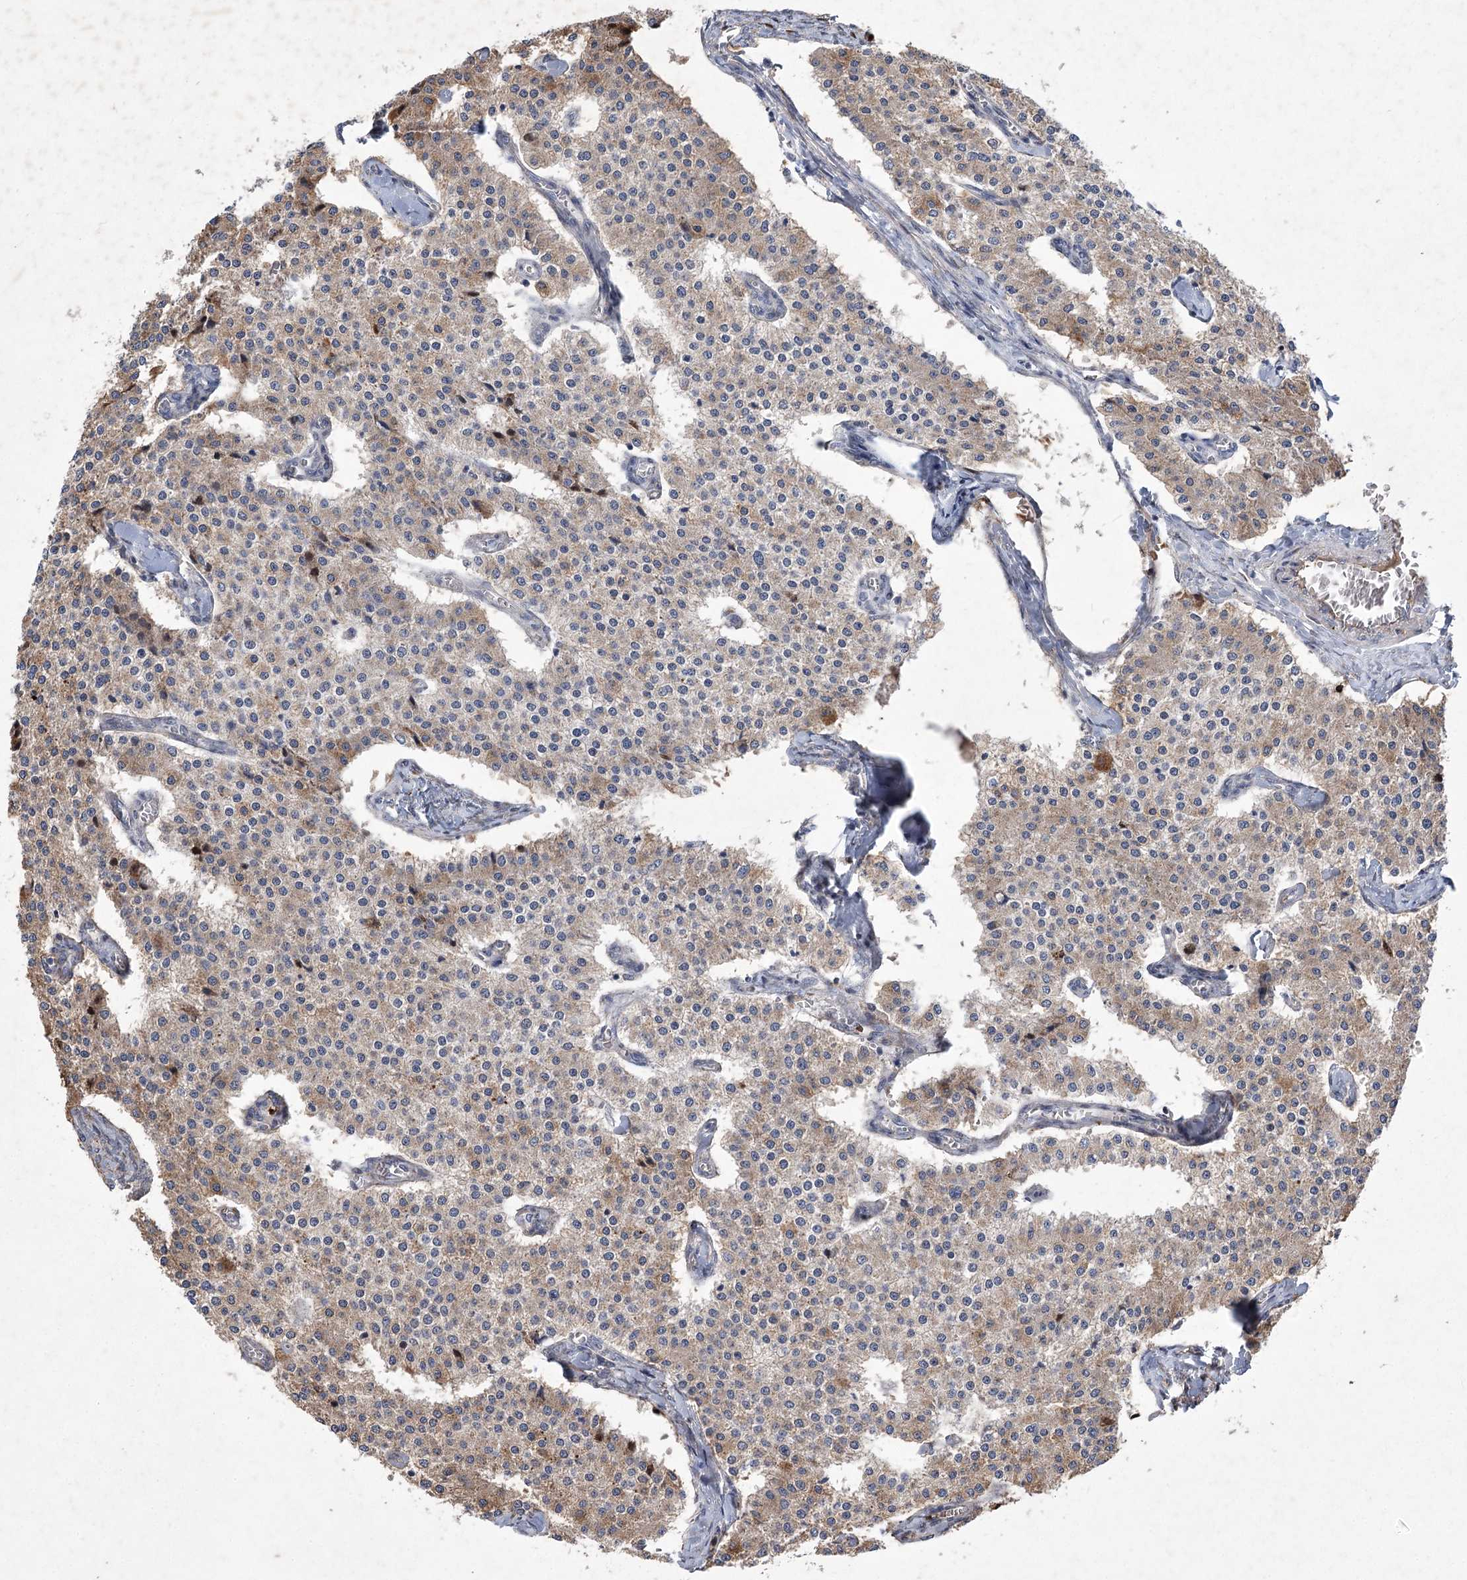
{"staining": {"intensity": "weak", "quantity": ">75%", "location": "cytoplasmic/membranous"}, "tissue": "carcinoid", "cell_type": "Tumor cells", "image_type": "cancer", "snomed": [{"axis": "morphology", "description": "Carcinoid, malignant, NOS"}, {"axis": "topography", "description": "Colon"}], "caption": "Protein staining of carcinoid tissue shows weak cytoplasmic/membranous staining in approximately >75% of tumor cells.", "gene": "GCNT4", "patient": {"sex": "female", "age": 52}}